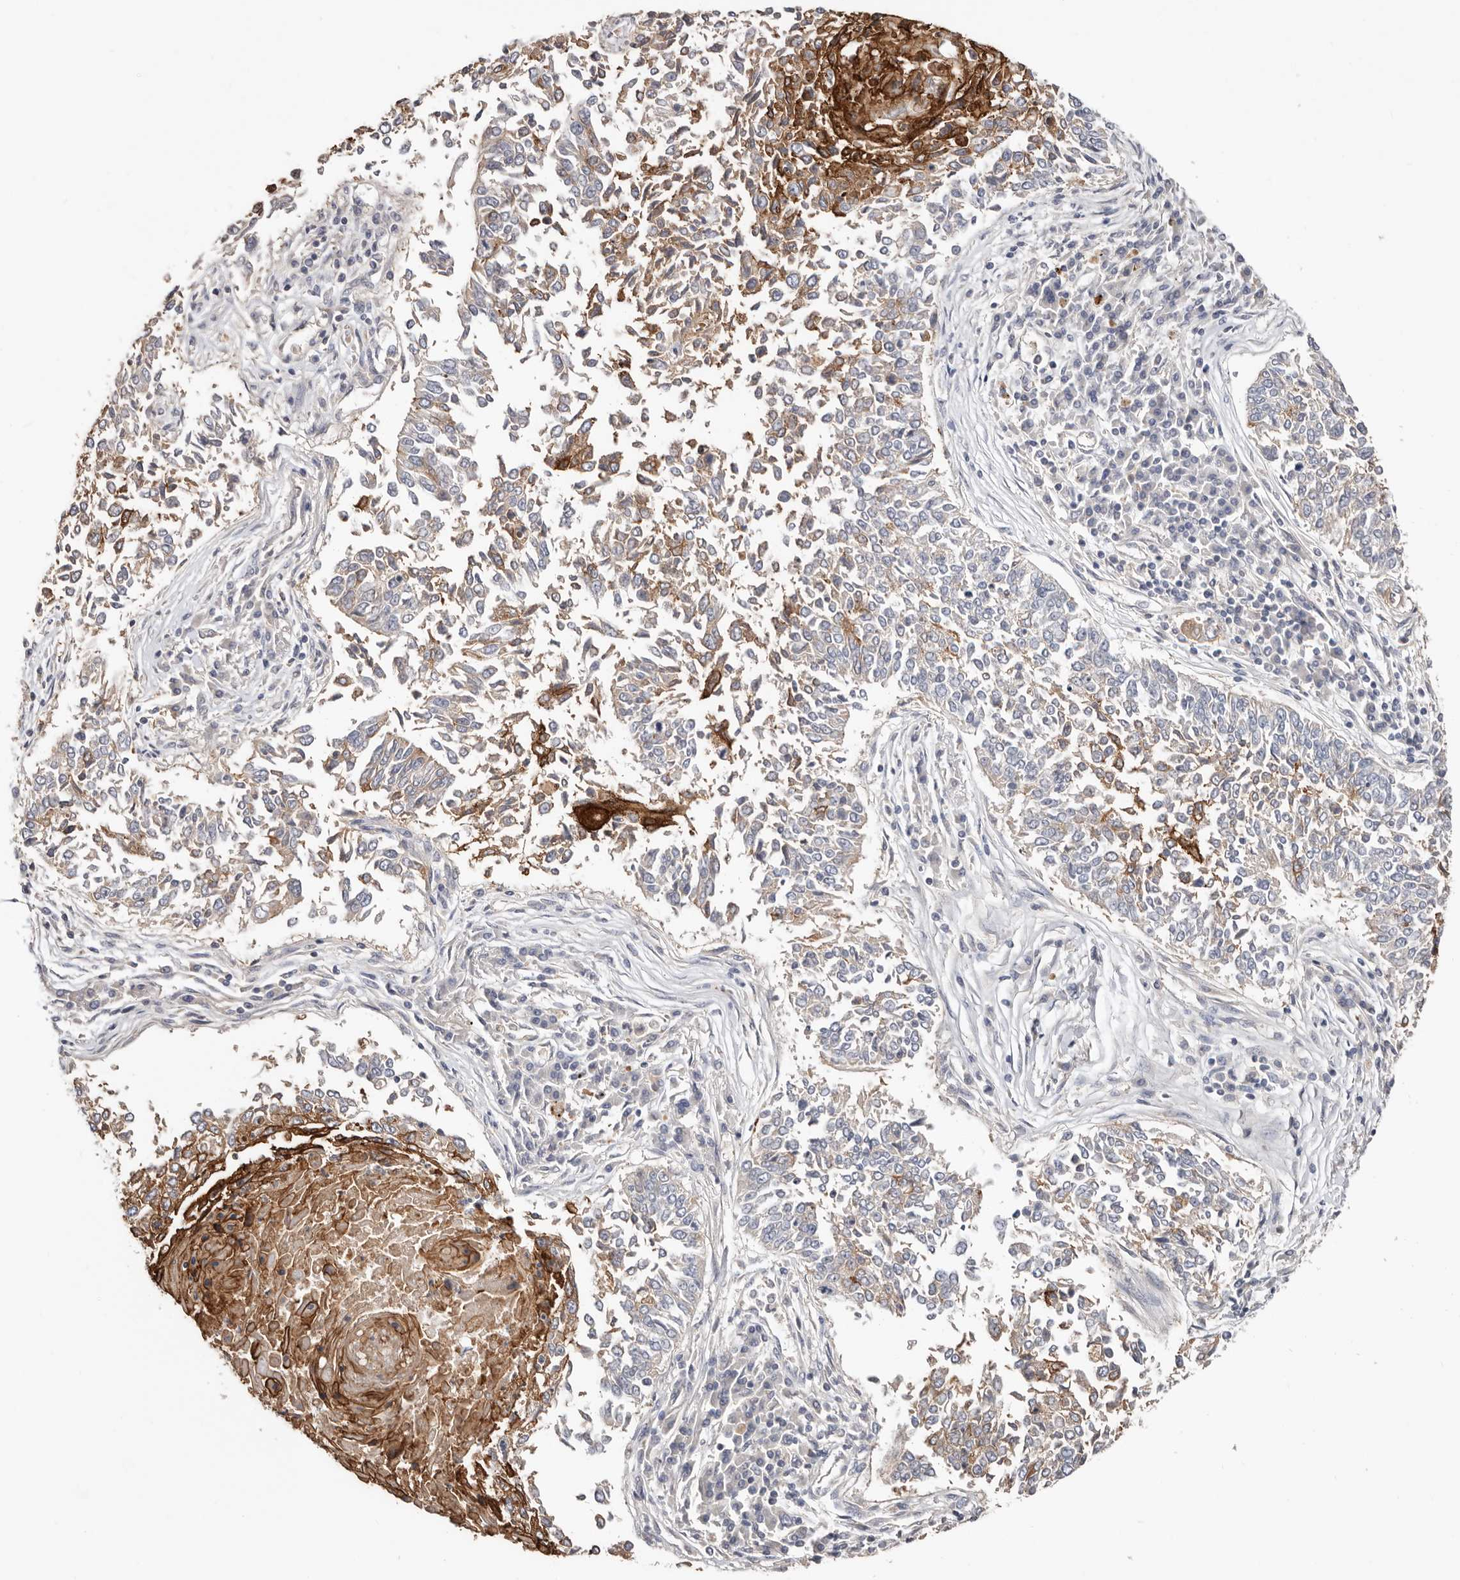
{"staining": {"intensity": "strong", "quantity": "<25%", "location": "cytoplasmic/membranous"}, "tissue": "lung cancer", "cell_type": "Tumor cells", "image_type": "cancer", "snomed": [{"axis": "morphology", "description": "Normal tissue, NOS"}, {"axis": "morphology", "description": "Squamous cell carcinoma, NOS"}, {"axis": "topography", "description": "Cartilage tissue"}, {"axis": "topography", "description": "Bronchus"}, {"axis": "topography", "description": "Lung"}, {"axis": "topography", "description": "Peripheral nerve tissue"}], "caption": "Protein staining of lung cancer tissue reveals strong cytoplasmic/membranous expression in approximately <25% of tumor cells.", "gene": "S100A14", "patient": {"sex": "female", "age": 49}}